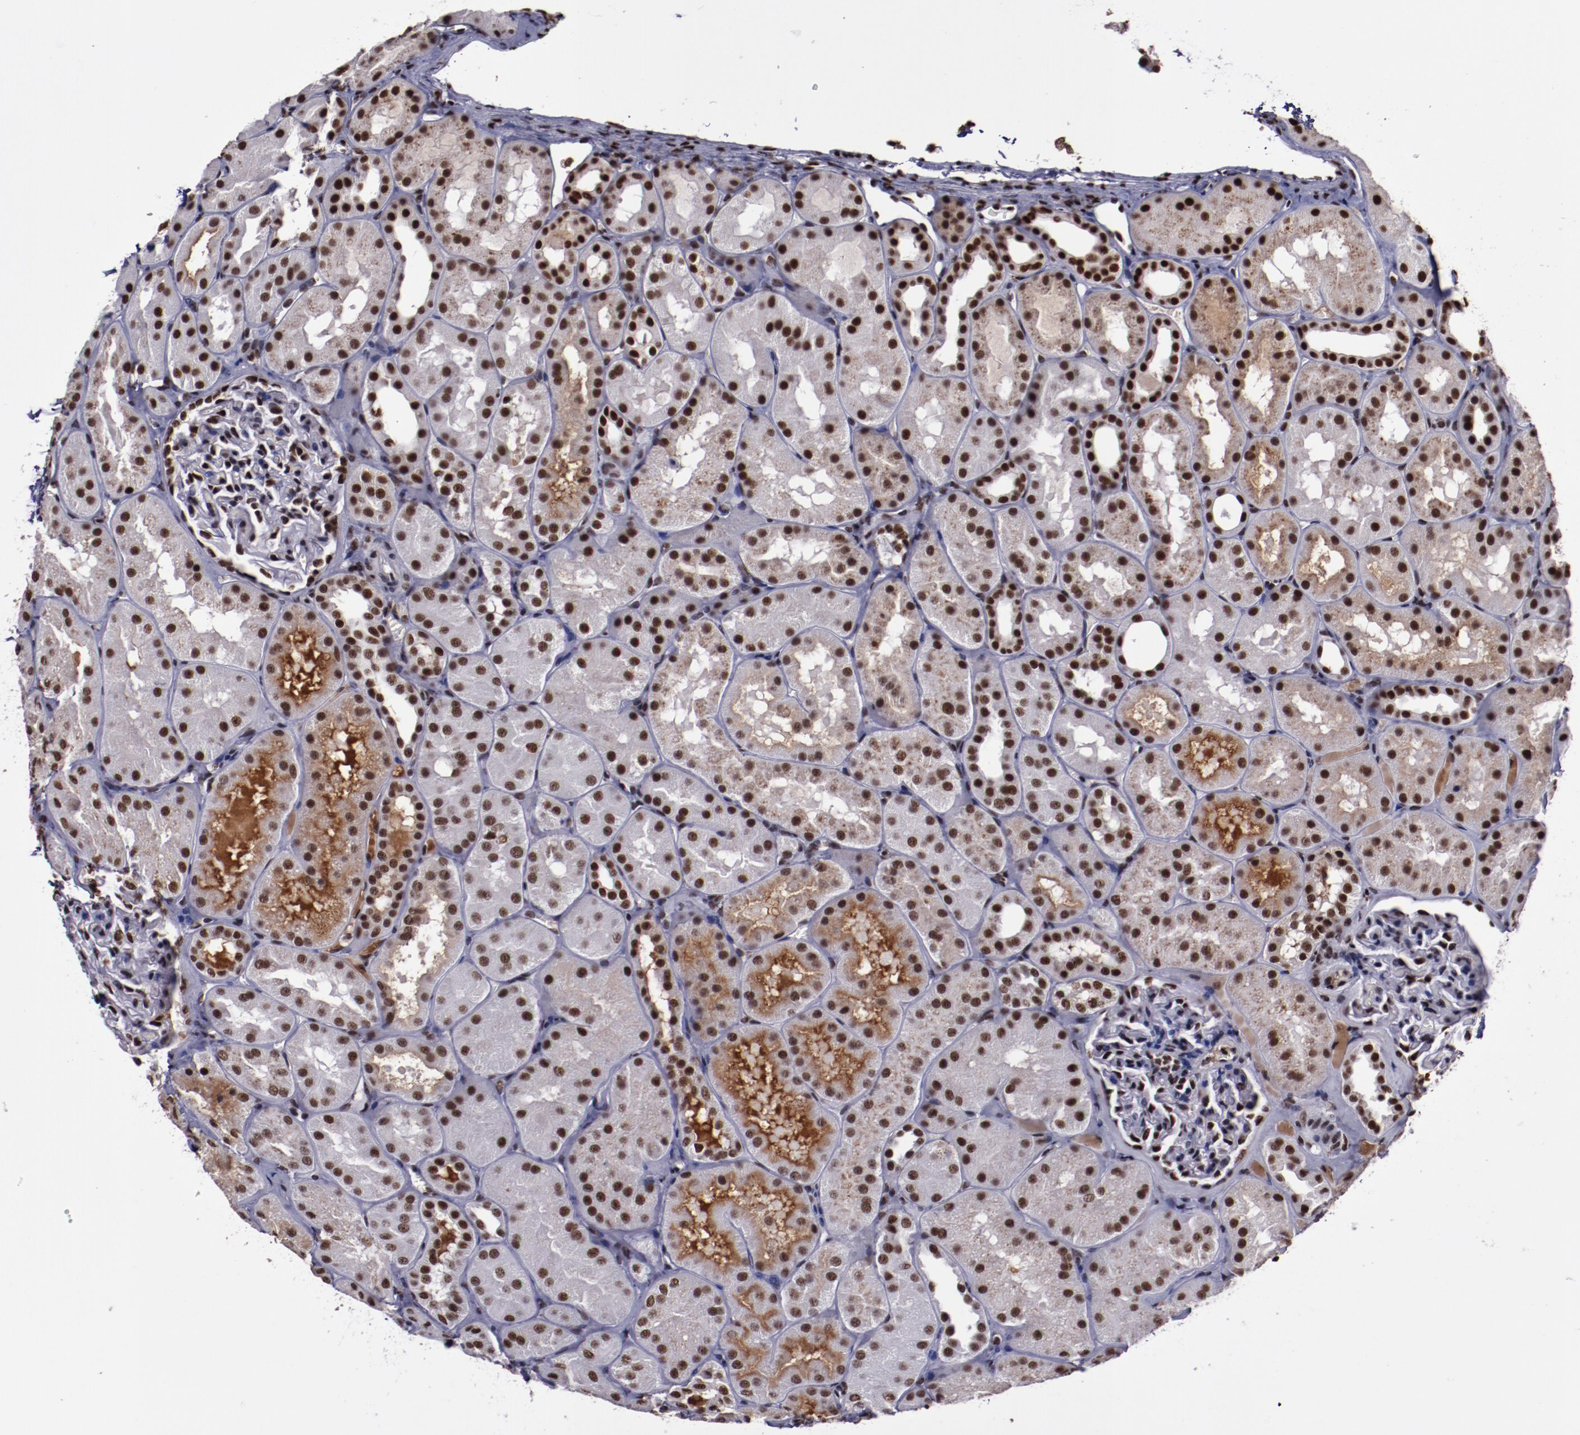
{"staining": {"intensity": "strong", "quantity": "25%-75%", "location": "nuclear"}, "tissue": "kidney", "cell_type": "Cells in glomeruli", "image_type": "normal", "snomed": [{"axis": "morphology", "description": "Normal tissue, NOS"}, {"axis": "topography", "description": "Kidney"}], "caption": "The image displays immunohistochemical staining of unremarkable kidney. There is strong nuclear positivity is seen in about 25%-75% of cells in glomeruli.", "gene": "ERH", "patient": {"sex": "male", "age": 28}}